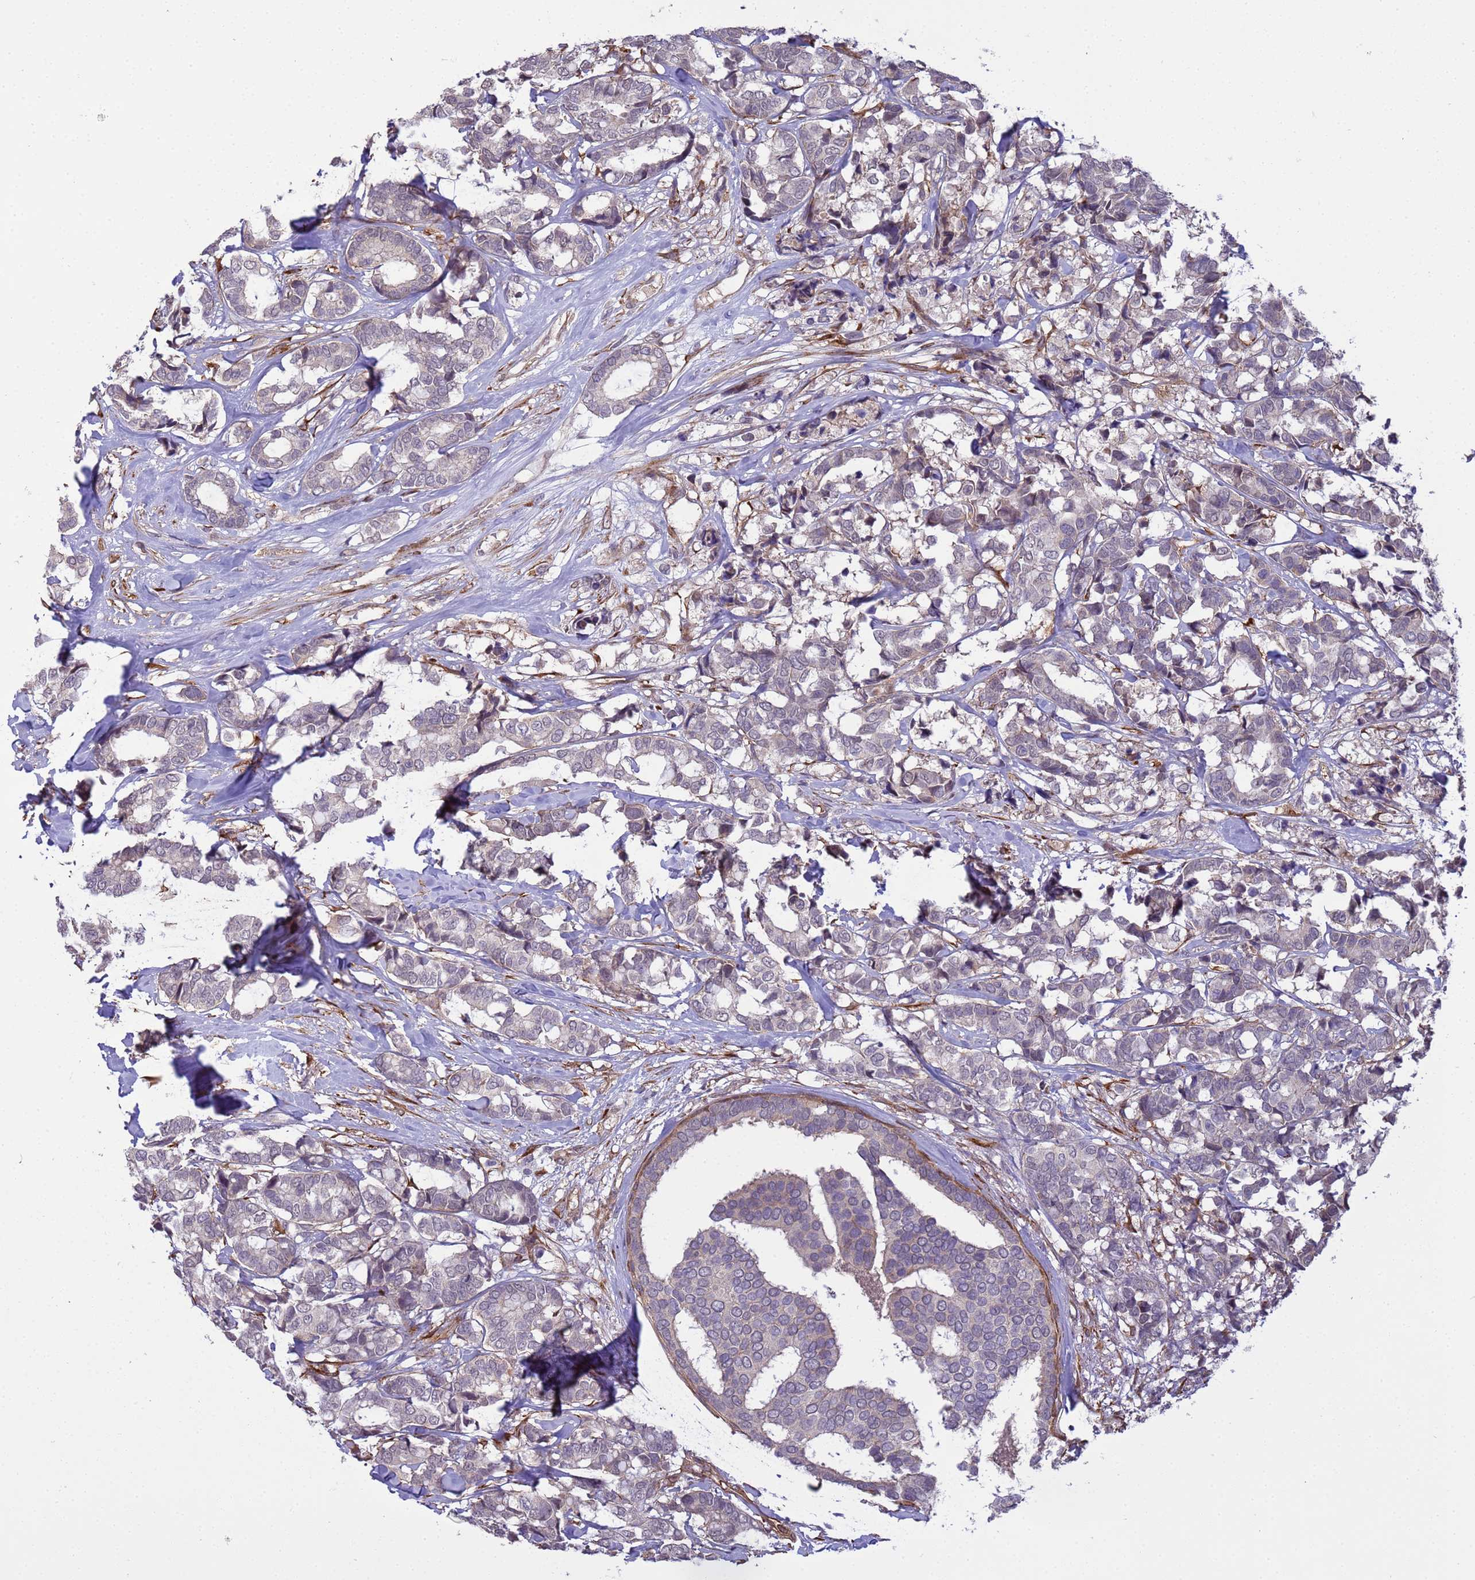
{"staining": {"intensity": "negative", "quantity": "none", "location": "none"}, "tissue": "breast cancer", "cell_type": "Tumor cells", "image_type": "cancer", "snomed": [{"axis": "morphology", "description": "Normal tissue, NOS"}, {"axis": "morphology", "description": "Duct carcinoma"}, {"axis": "topography", "description": "Breast"}], "caption": "A high-resolution histopathology image shows immunohistochemistry (IHC) staining of breast cancer, which displays no significant staining in tumor cells.", "gene": "ITGB4", "patient": {"sex": "female", "age": 87}}